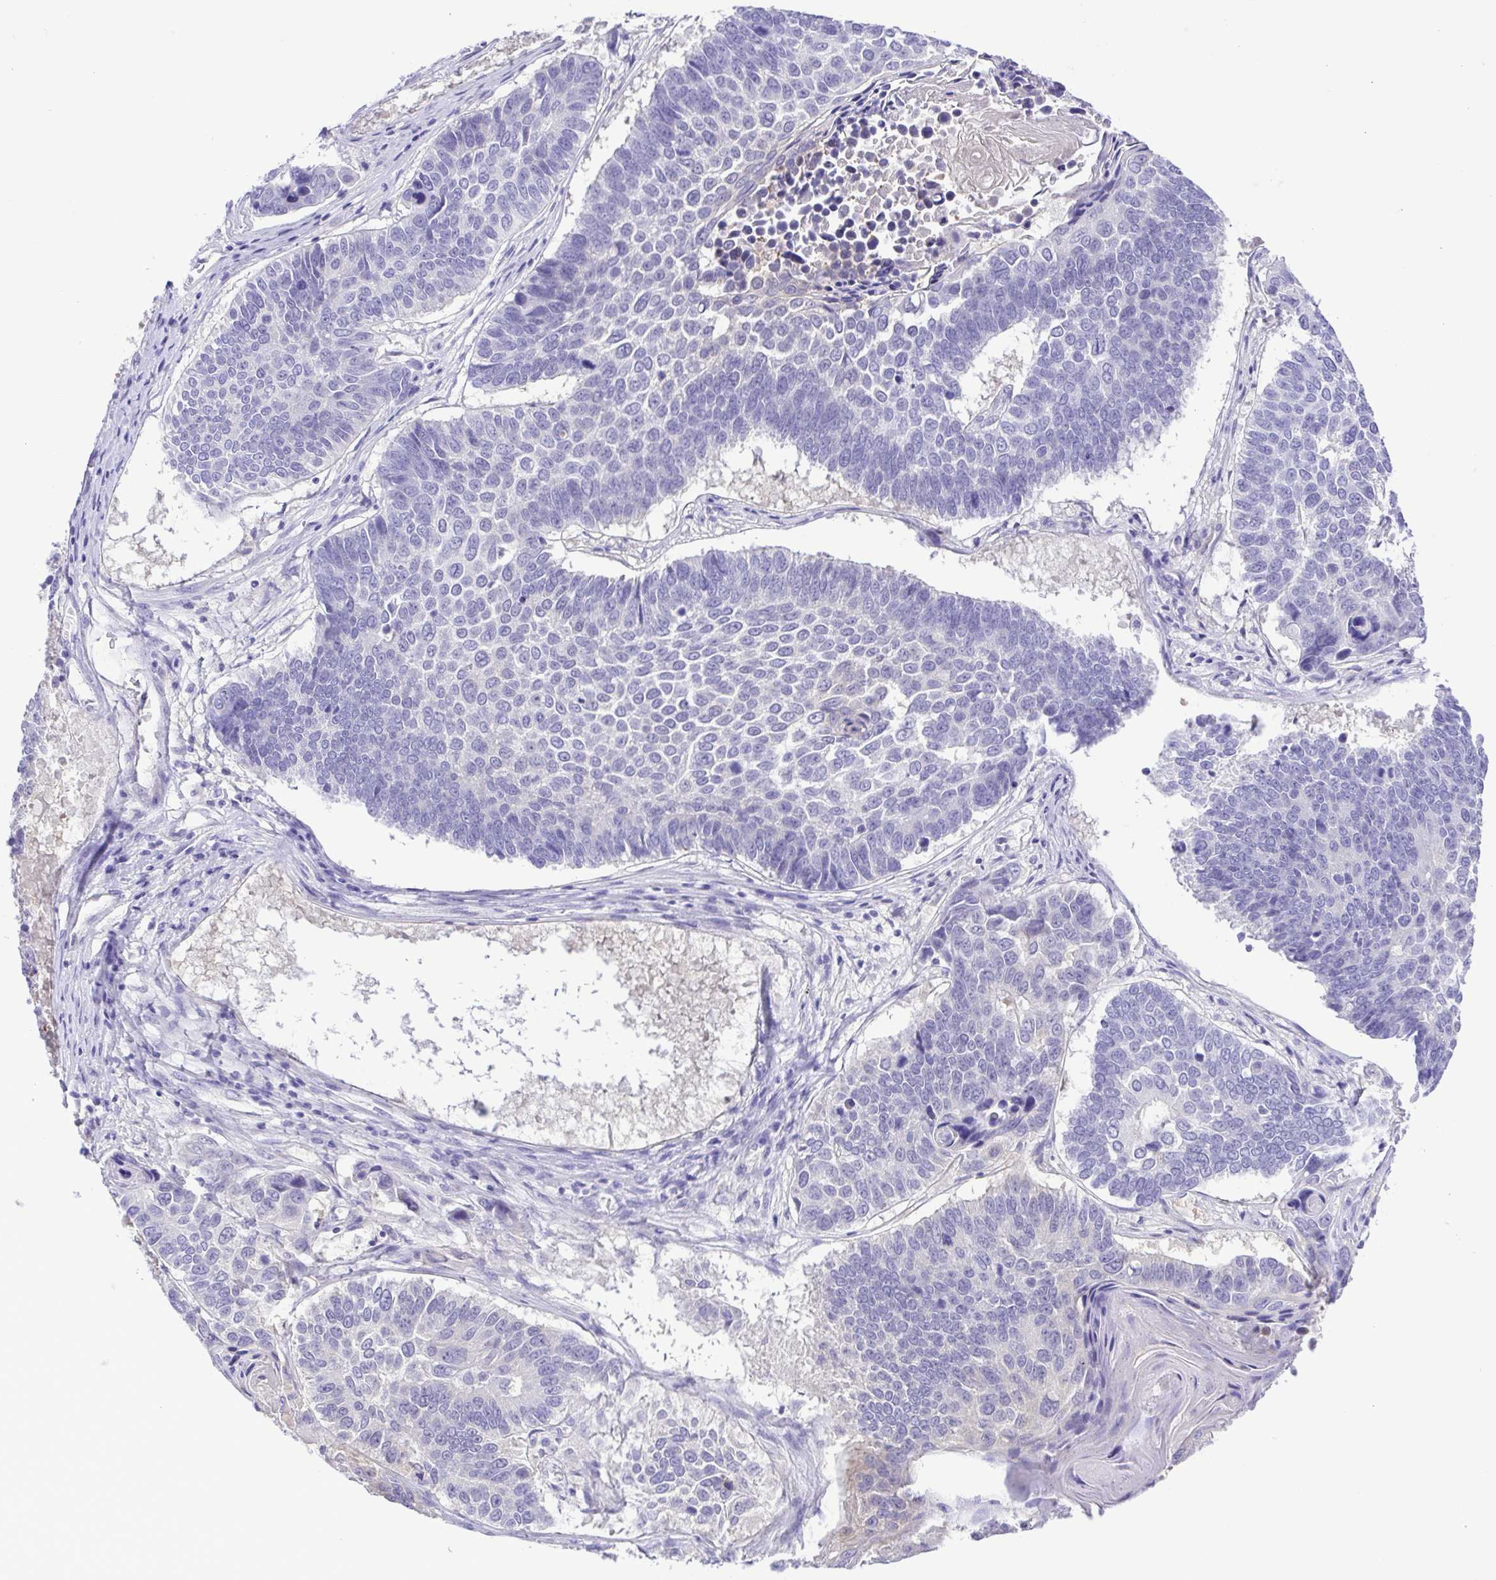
{"staining": {"intensity": "negative", "quantity": "none", "location": "none"}, "tissue": "lung cancer", "cell_type": "Tumor cells", "image_type": "cancer", "snomed": [{"axis": "morphology", "description": "Squamous cell carcinoma, NOS"}, {"axis": "topography", "description": "Lung"}], "caption": "This is an immunohistochemistry photomicrograph of lung cancer (squamous cell carcinoma). There is no expression in tumor cells.", "gene": "SYT1", "patient": {"sex": "male", "age": 73}}